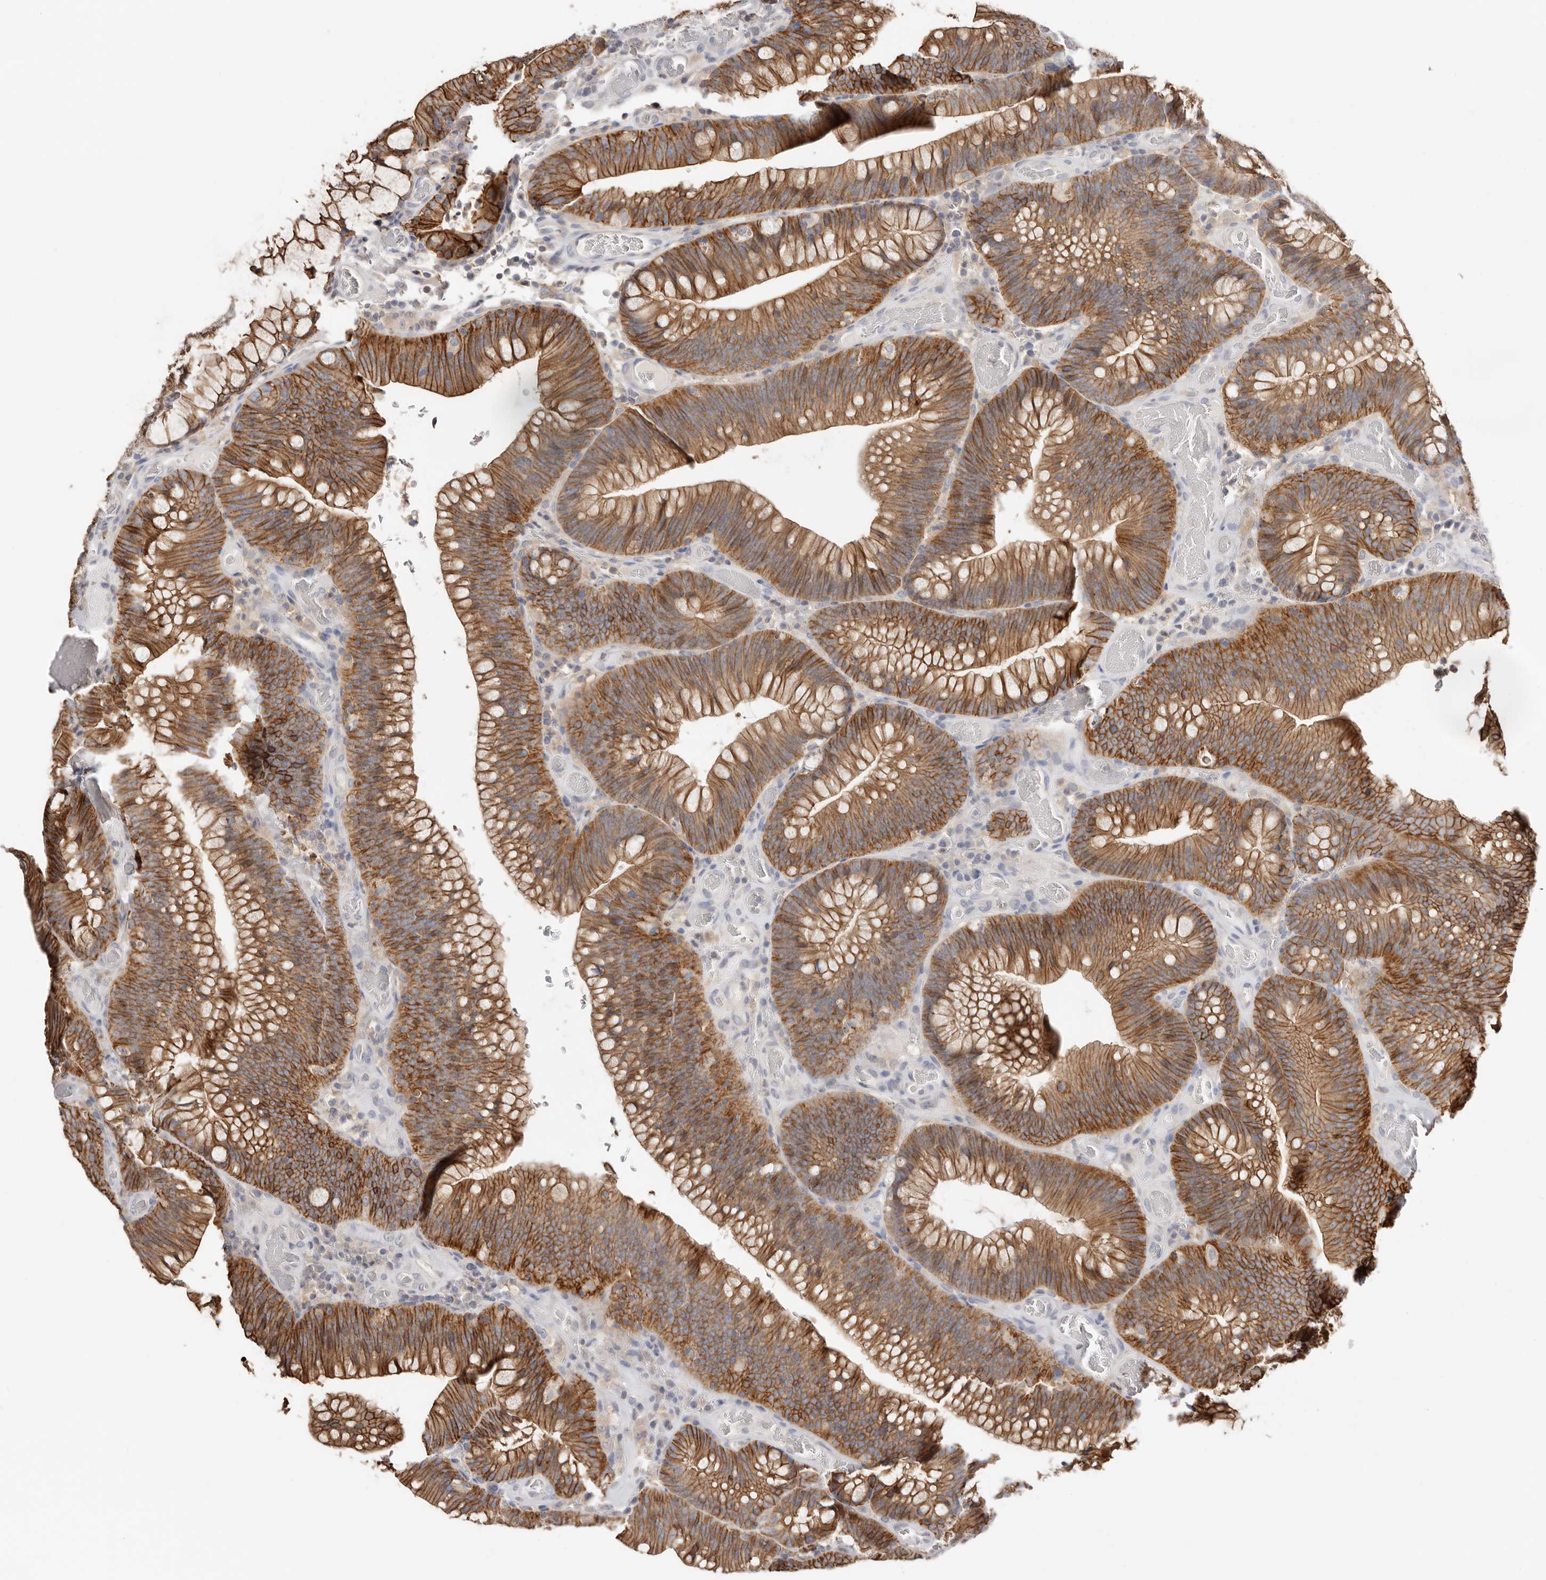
{"staining": {"intensity": "moderate", "quantity": ">75%", "location": "cytoplasmic/membranous"}, "tissue": "colorectal cancer", "cell_type": "Tumor cells", "image_type": "cancer", "snomed": [{"axis": "morphology", "description": "Normal tissue, NOS"}, {"axis": "topography", "description": "Colon"}], "caption": "Tumor cells reveal moderate cytoplasmic/membranous staining in about >75% of cells in colorectal cancer.", "gene": "S100A14", "patient": {"sex": "female", "age": 82}}